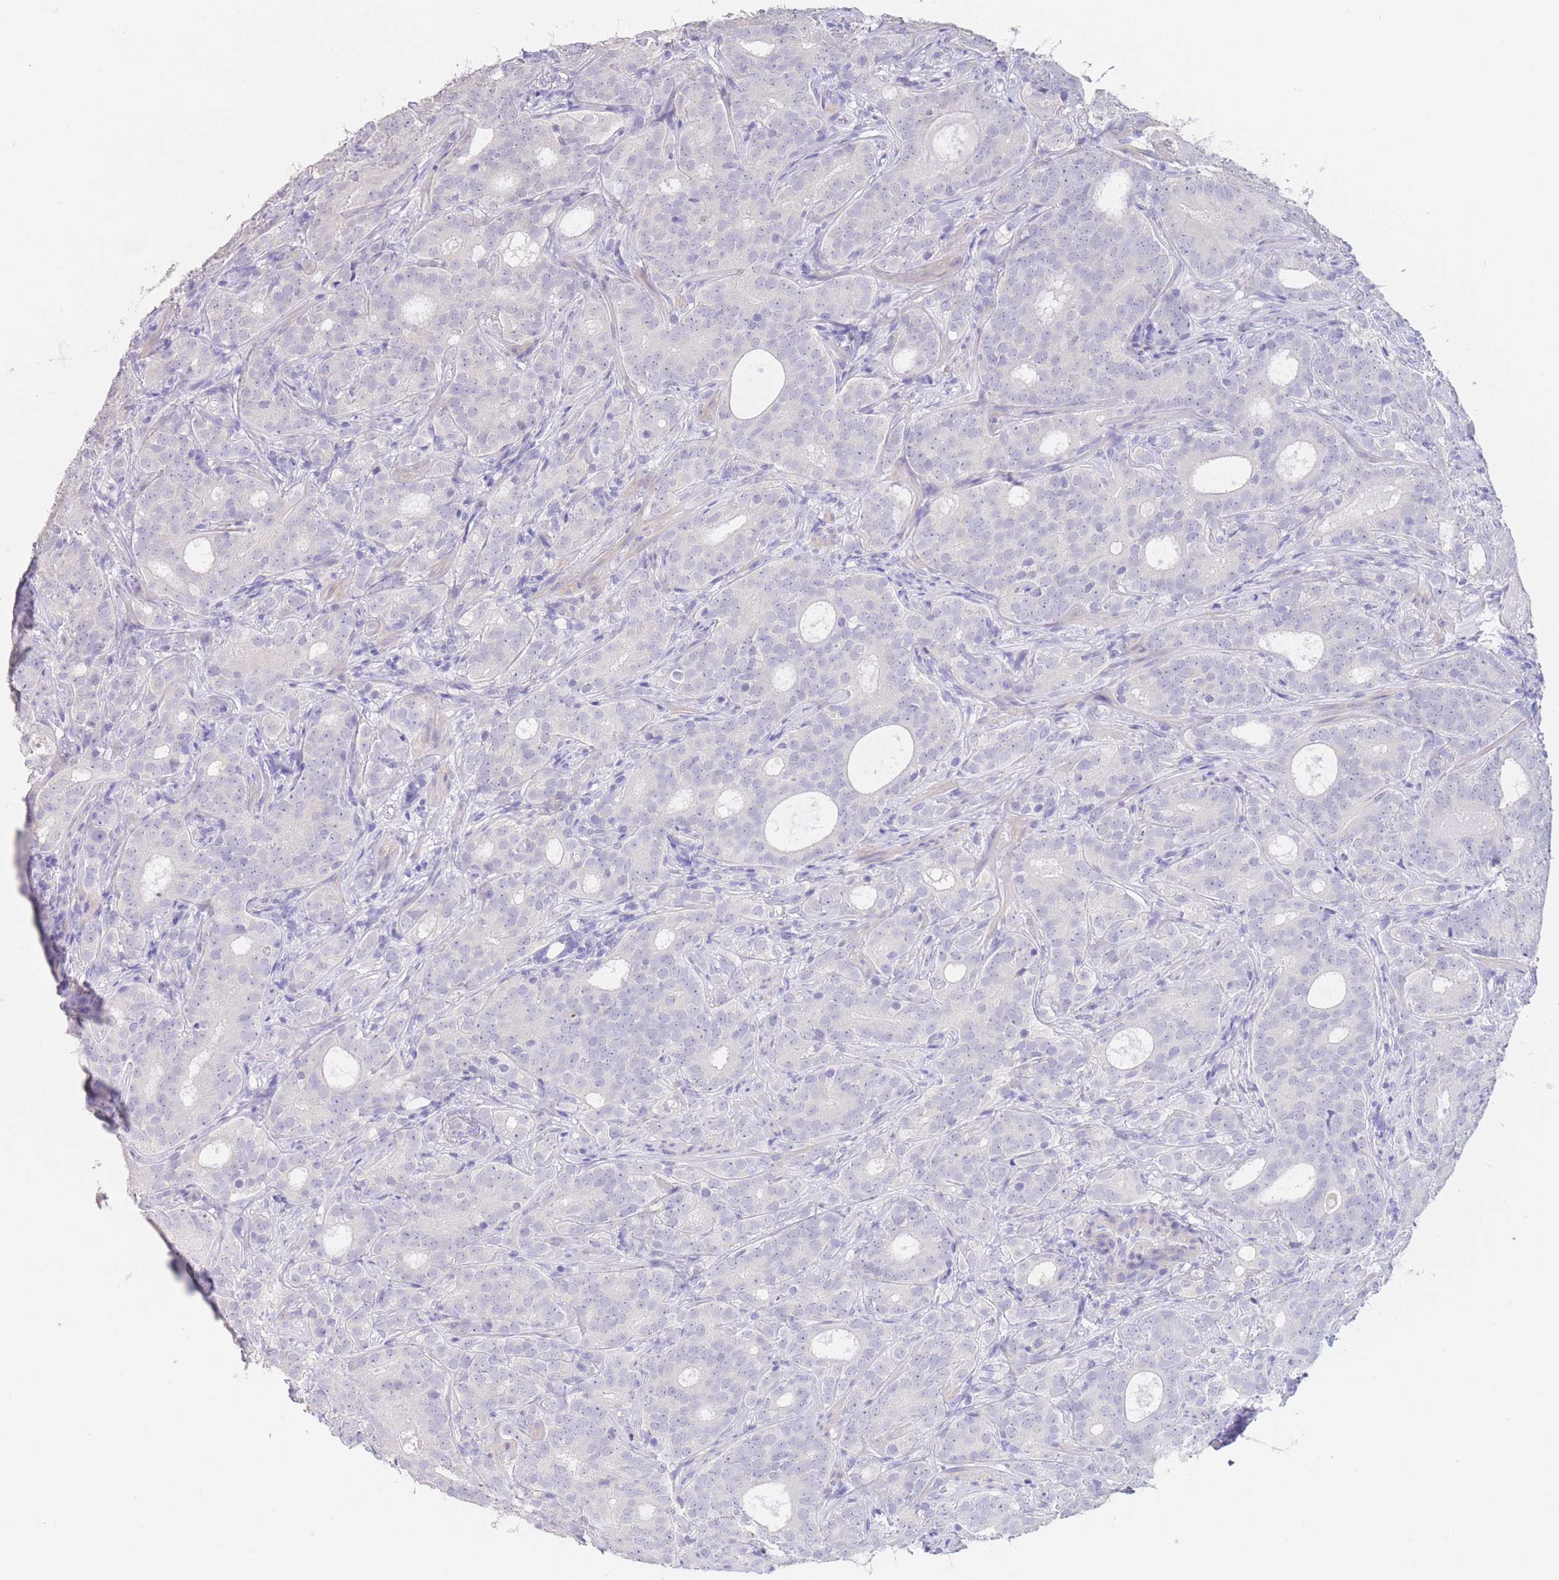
{"staining": {"intensity": "negative", "quantity": "none", "location": "none"}, "tissue": "prostate cancer", "cell_type": "Tumor cells", "image_type": "cancer", "snomed": [{"axis": "morphology", "description": "Adenocarcinoma, High grade"}, {"axis": "topography", "description": "Prostate"}], "caption": "Immunohistochemistry micrograph of neoplastic tissue: high-grade adenocarcinoma (prostate) stained with DAB (3,3'-diaminobenzidine) demonstrates no significant protein expression in tumor cells.", "gene": "CD37", "patient": {"sex": "male", "age": 64}}